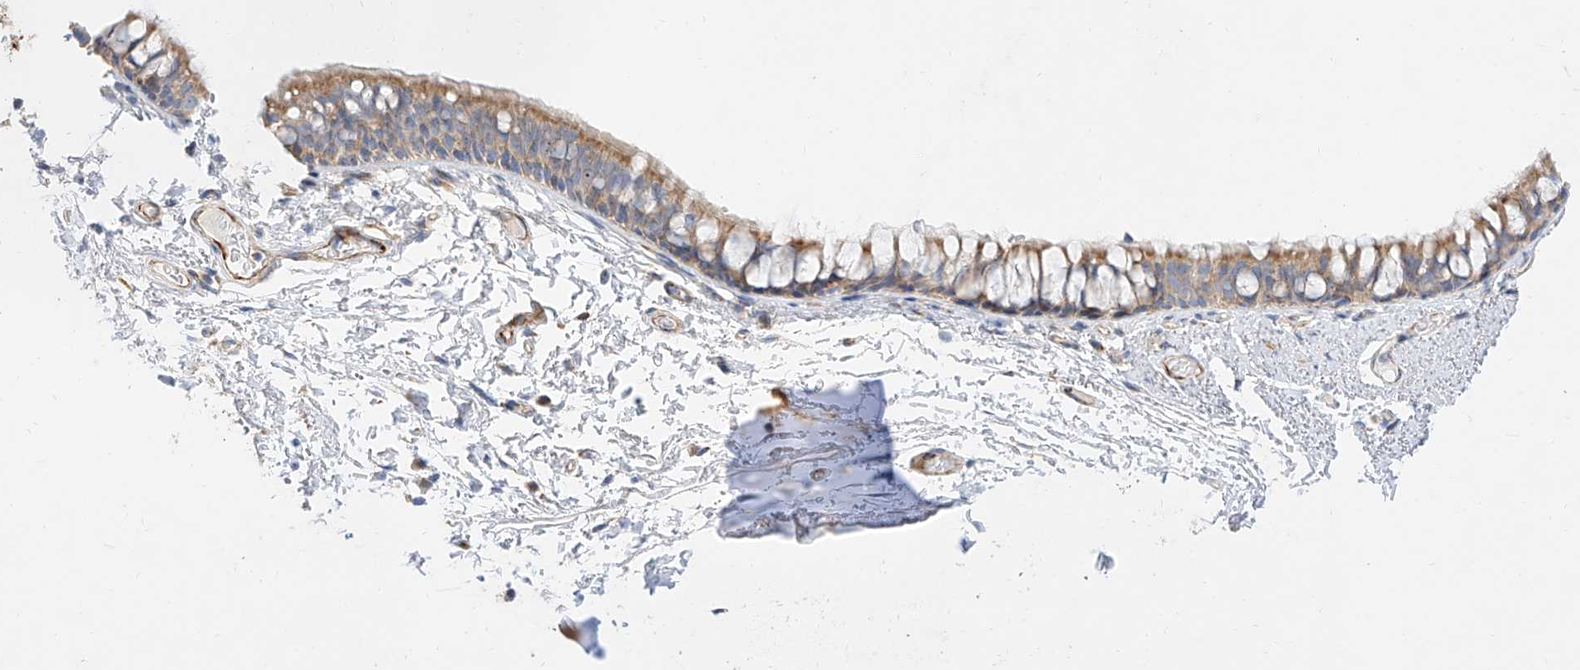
{"staining": {"intensity": "moderate", "quantity": ">75%", "location": "cytoplasmic/membranous"}, "tissue": "bronchus", "cell_type": "Respiratory epithelial cells", "image_type": "normal", "snomed": [{"axis": "morphology", "description": "Normal tissue, NOS"}, {"axis": "topography", "description": "Cartilage tissue"}, {"axis": "topography", "description": "Bronchus"}], "caption": "The immunohistochemical stain shows moderate cytoplasmic/membranous positivity in respiratory epithelial cells of normal bronchus. The protein is shown in brown color, while the nuclei are stained blue.", "gene": "CST9", "patient": {"sex": "female", "age": 73}}